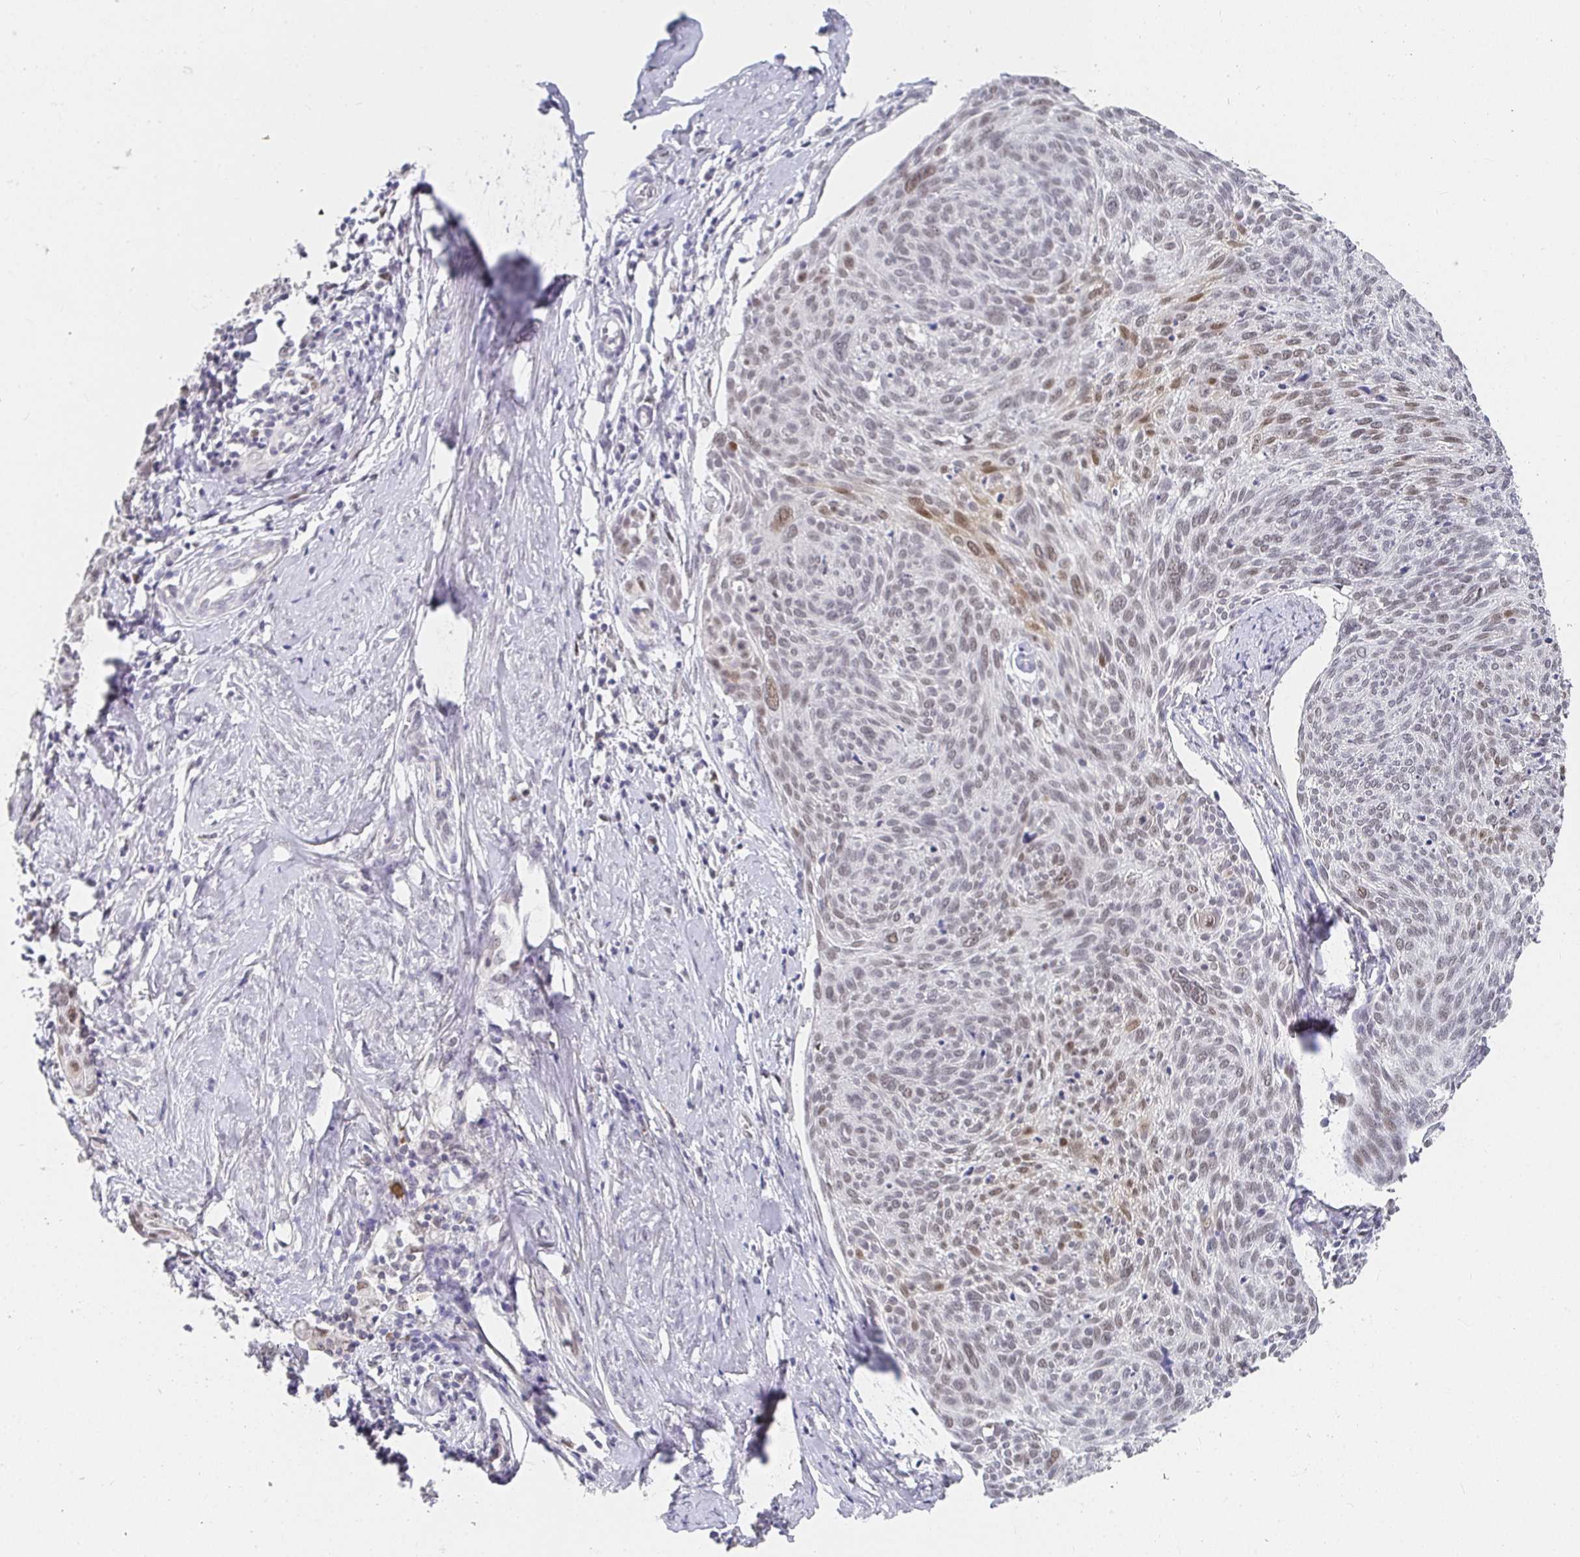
{"staining": {"intensity": "moderate", "quantity": "<25%", "location": "nuclear"}, "tissue": "cervical cancer", "cell_type": "Tumor cells", "image_type": "cancer", "snomed": [{"axis": "morphology", "description": "Squamous cell carcinoma, NOS"}, {"axis": "topography", "description": "Cervix"}], "caption": "Human cervical squamous cell carcinoma stained for a protein (brown) demonstrates moderate nuclear positive expression in approximately <25% of tumor cells.", "gene": "RCOR1", "patient": {"sex": "female", "age": 49}}